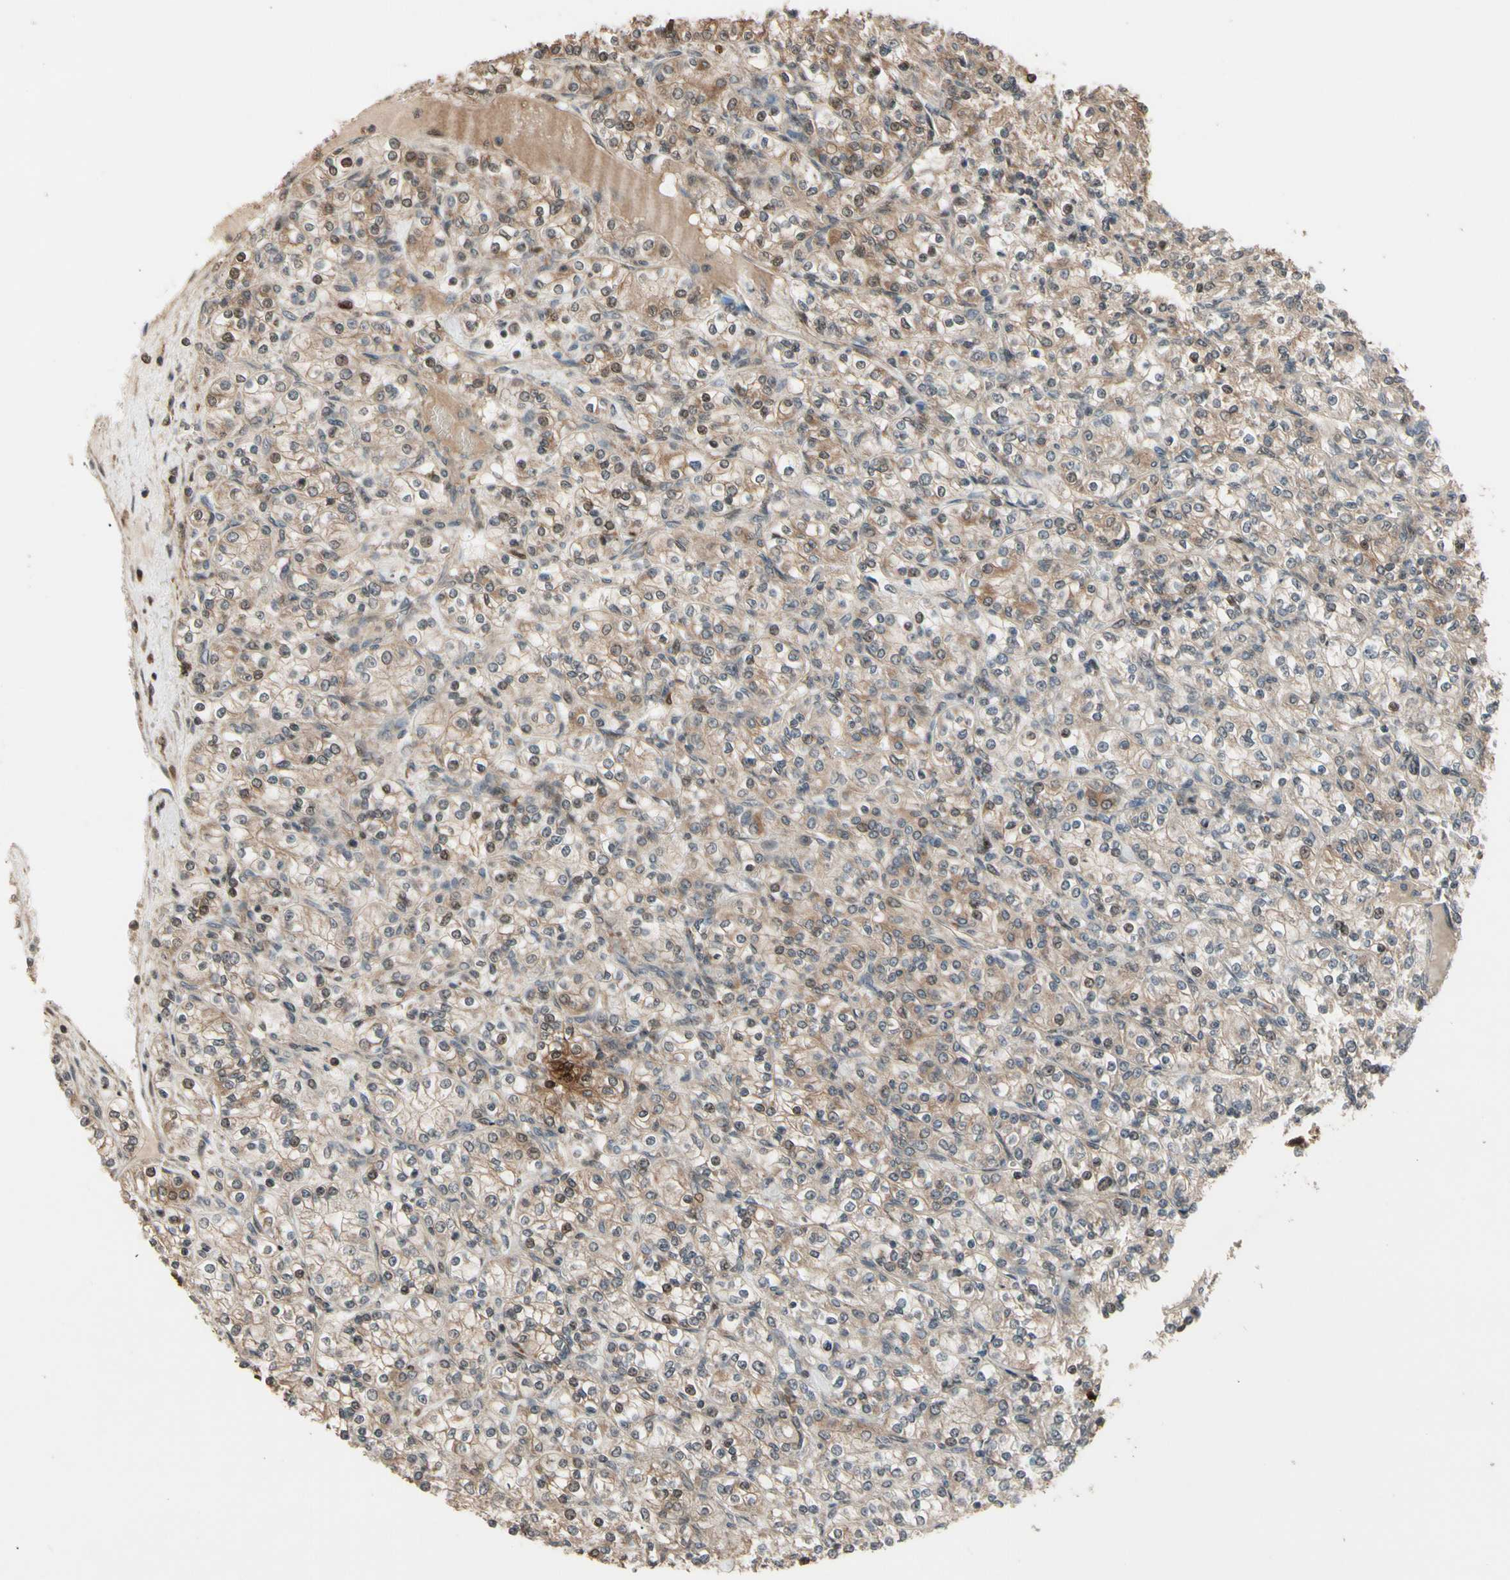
{"staining": {"intensity": "weak", "quantity": ">75%", "location": "cytoplasmic/membranous"}, "tissue": "renal cancer", "cell_type": "Tumor cells", "image_type": "cancer", "snomed": [{"axis": "morphology", "description": "Adenocarcinoma, NOS"}, {"axis": "topography", "description": "Kidney"}], "caption": "Protein expression analysis of adenocarcinoma (renal) demonstrates weak cytoplasmic/membranous positivity in approximately >75% of tumor cells.", "gene": "CSF1R", "patient": {"sex": "male", "age": 77}}